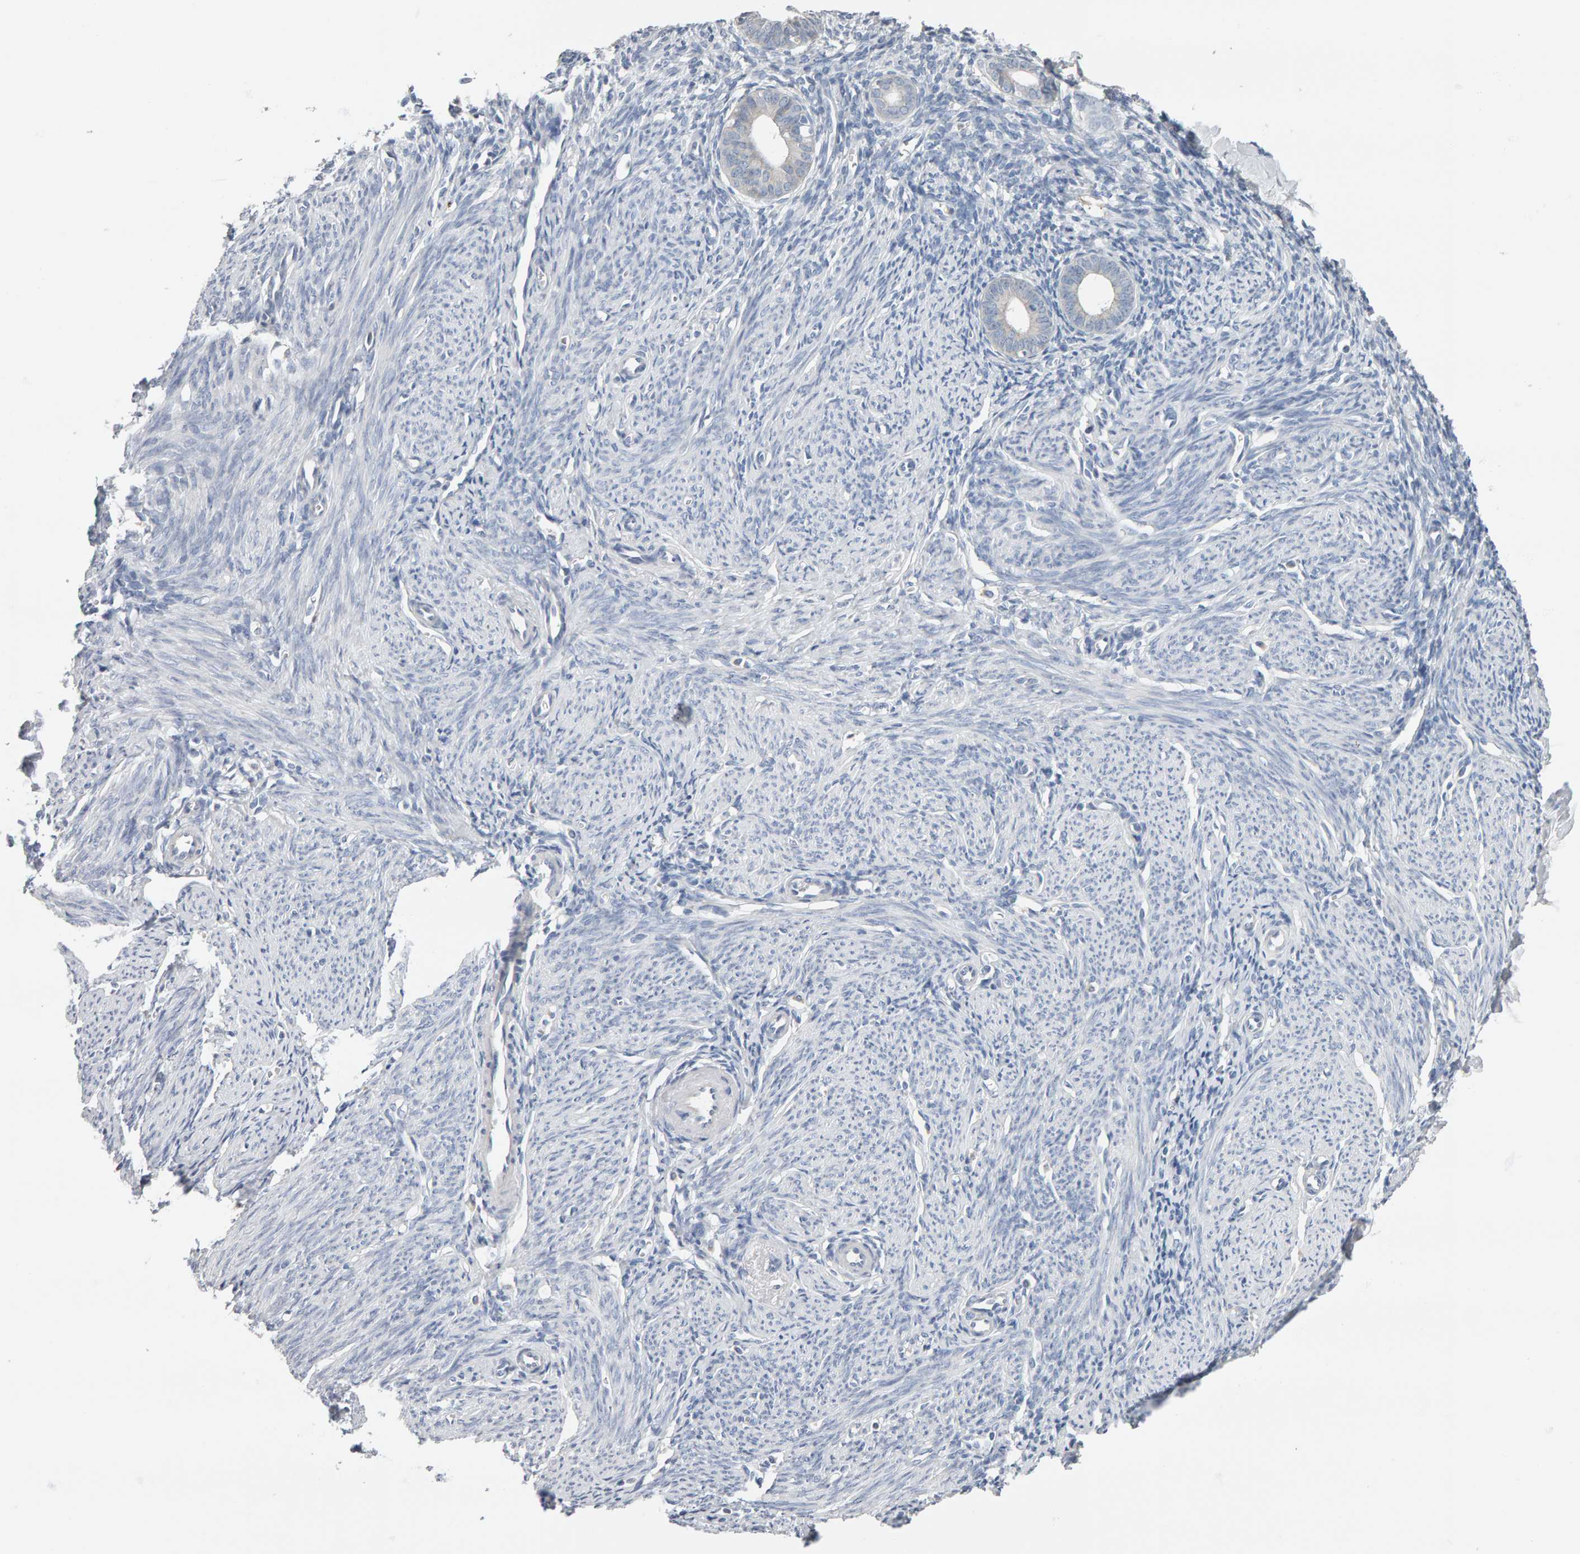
{"staining": {"intensity": "negative", "quantity": "none", "location": "none"}, "tissue": "endometrium", "cell_type": "Cells in endometrial stroma", "image_type": "normal", "snomed": [{"axis": "morphology", "description": "Normal tissue, NOS"}, {"axis": "morphology", "description": "Adenocarcinoma, NOS"}, {"axis": "topography", "description": "Endometrium"}], "caption": "Immunohistochemistry image of normal endometrium stained for a protein (brown), which exhibits no staining in cells in endometrial stroma. The staining was performed using DAB to visualize the protein expression in brown, while the nuclei were stained in blue with hematoxylin (Magnification: 20x).", "gene": "ADHFE1", "patient": {"sex": "female", "age": 57}}